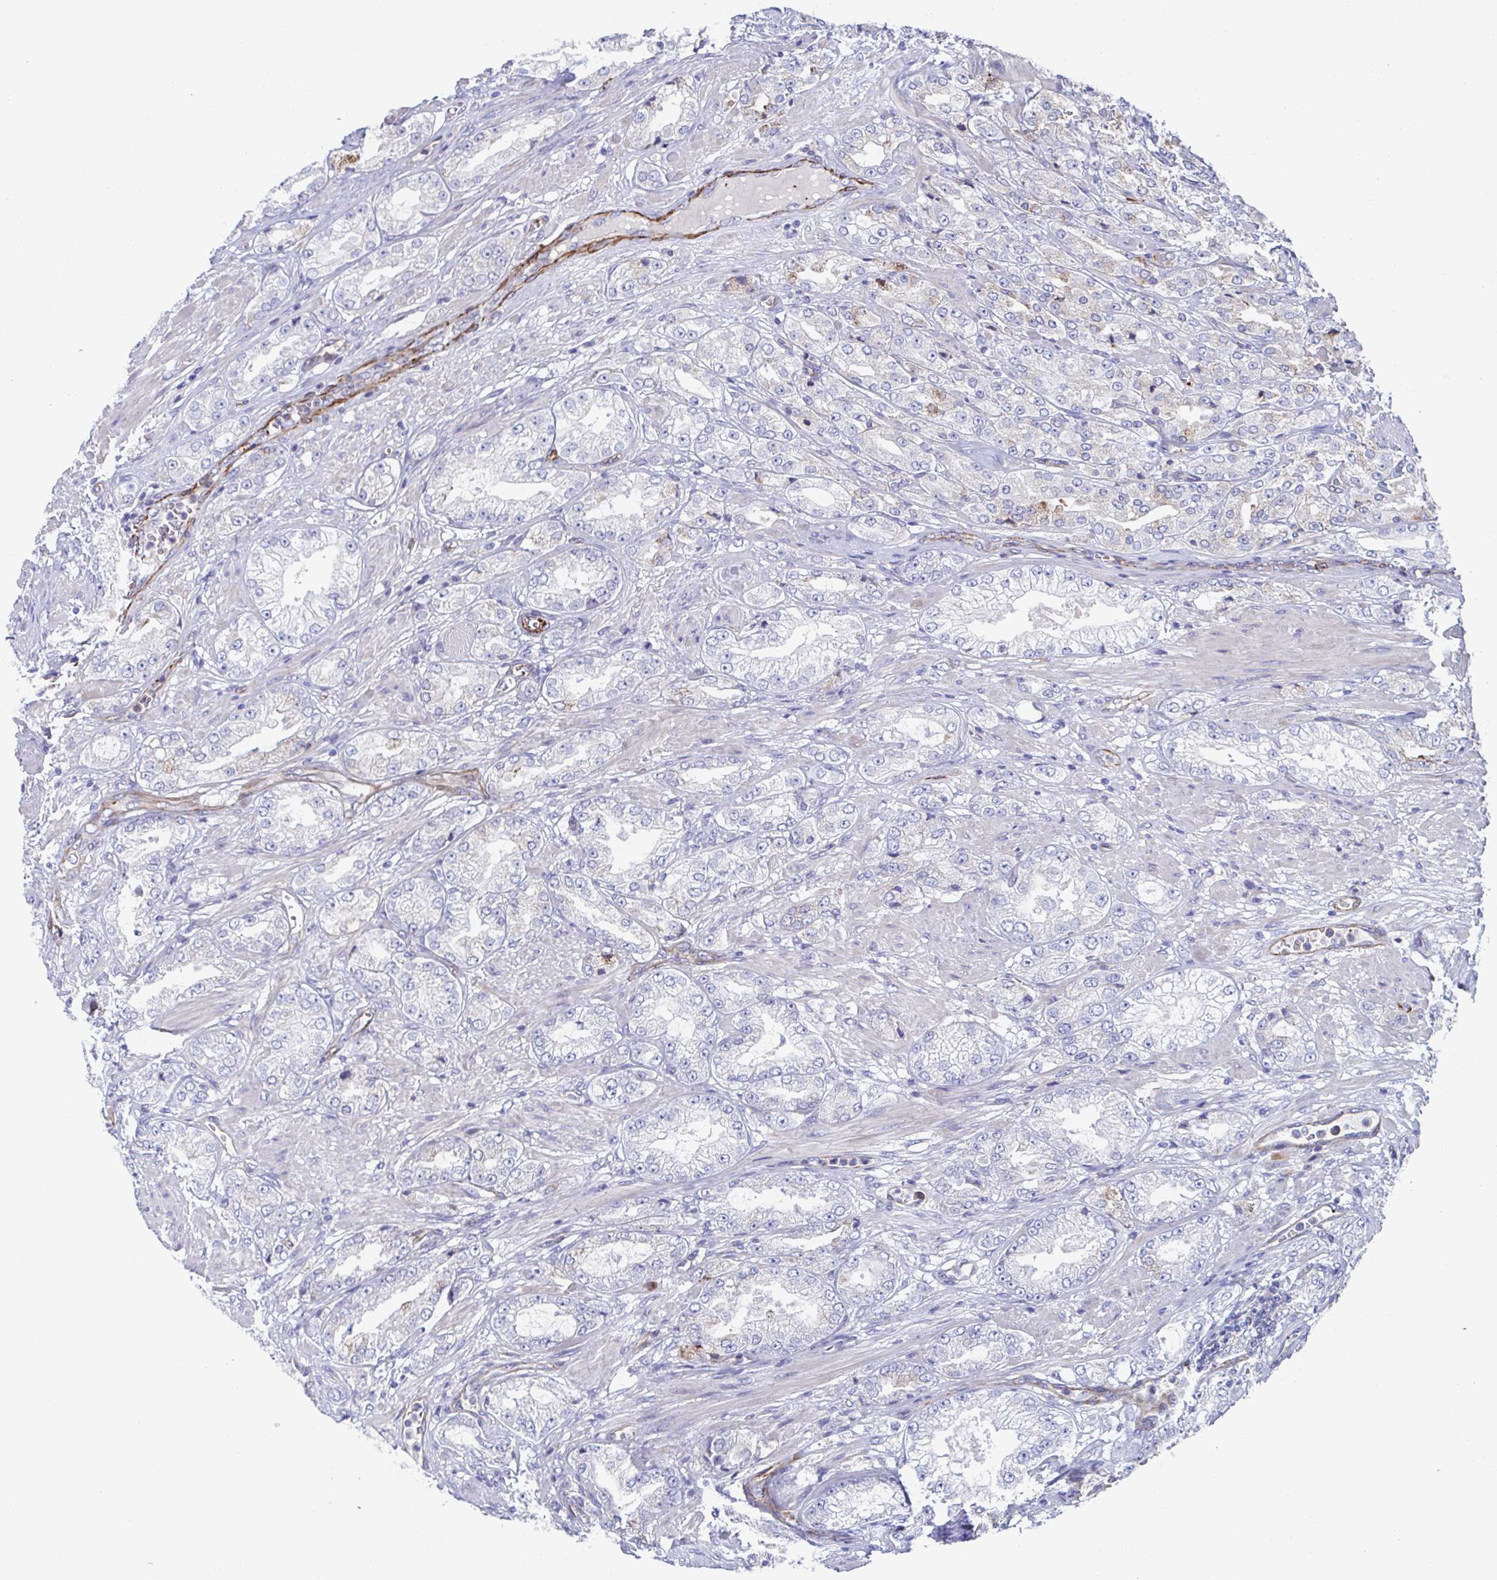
{"staining": {"intensity": "negative", "quantity": "none", "location": "none"}, "tissue": "prostate cancer", "cell_type": "Tumor cells", "image_type": "cancer", "snomed": [{"axis": "morphology", "description": "Adenocarcinoma, High grade"}, {"axis": "topography", "description": "Prostate"}], "caption": "An image of human high-grade adenocarcinoma (prostate) is negative for staining in tumor cells.", "gene": "KLC3", "patient": {"sex": "male", "age": 68}}